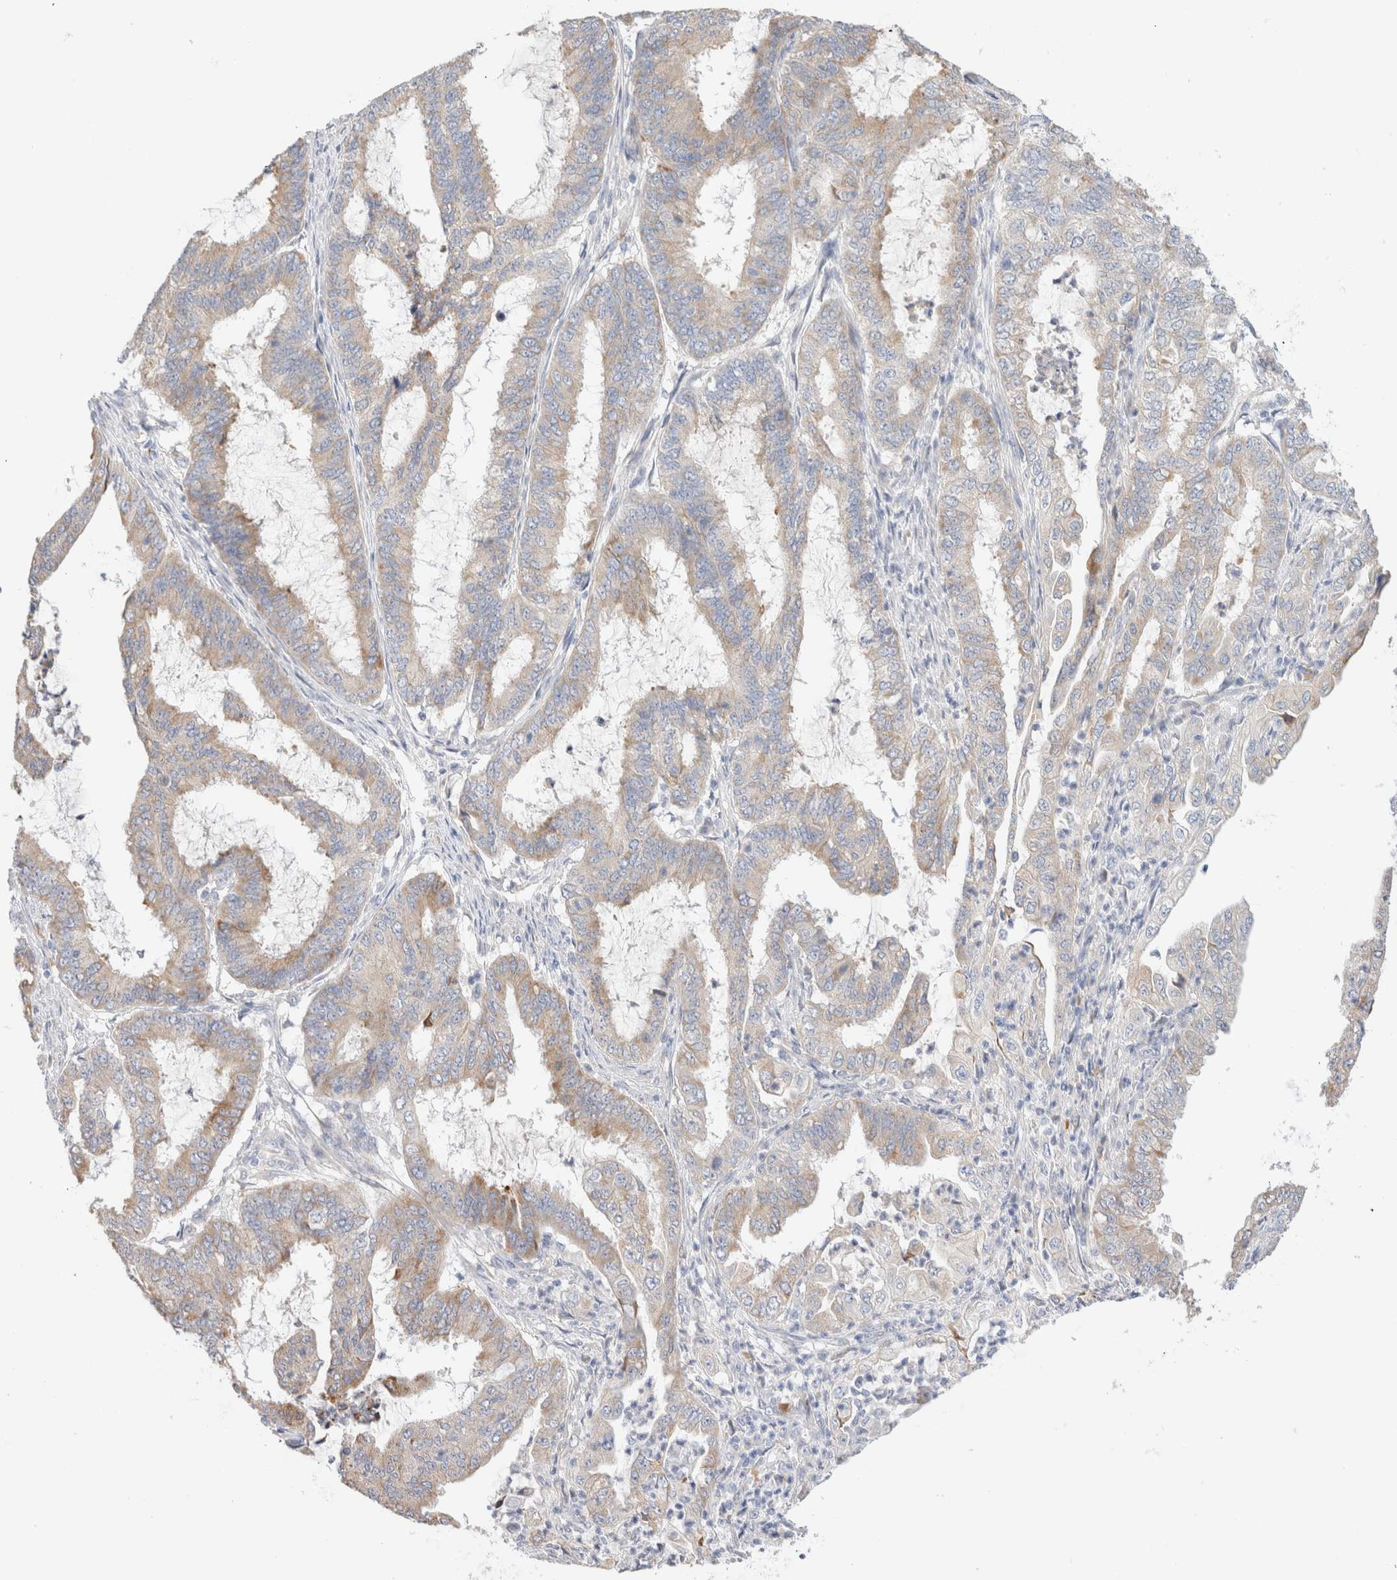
{"staining": {"intensity": "moderate", "quantity": "<25%", "location": "cytoplasmic/membranous"}, "tissue": "endometrial cancer", "cell_type": "Tumor cells", "image_type": "cancer", "snomed": [{"axis": "morphology", "description": "Adenocarcinoma, NOS"}, {"axis": "topography", "description": "Endometrium"}], "caption": "Tumor cells display low levels of moderate cytoplasmic/membranous staining in approximately <25% of cells in adenocarcinoma (endometrial).", "gene": "GADD45G", "patient": {"sex": "female", "age": 51}}